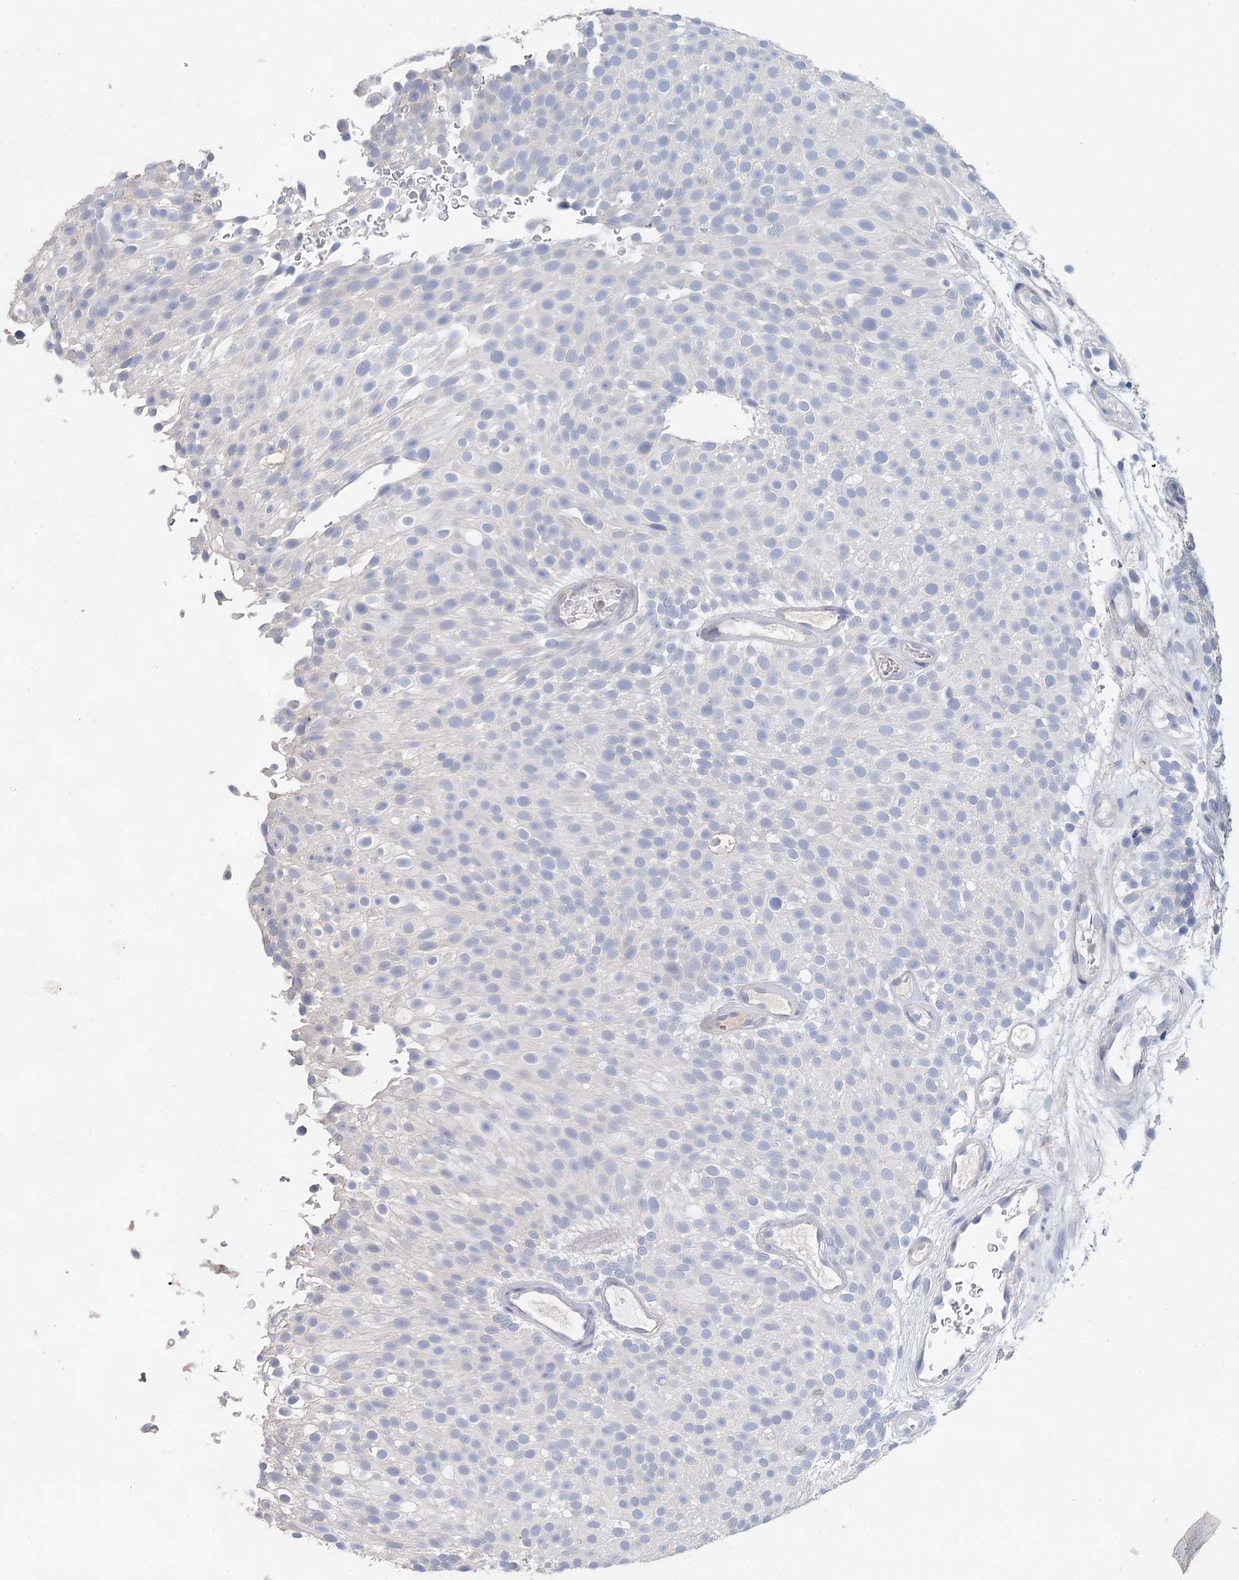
{"staining": {"intensity": "negative", "quantity": "none", "location": "none"}, "tissue": "urothelial cancer", "cell_type": "Tumor cells", "image_type": "cancer", "snomed": [{"axis": "morphology", "description": "Urothelial carcinoma, Low grade"}, {"axis": "topography", "description": "Urinary bladder"}], "caption": "The immunohistochemistry photomicrograph has no significant positivity in tumor cells of urothelial carcinoma (low-grade) tissue. (DAB immunohistochemistry visualized using brightfield microscopy, high magnification).", "gene": "MYL6B", "patient": {"sex": "male", "age": 78}}